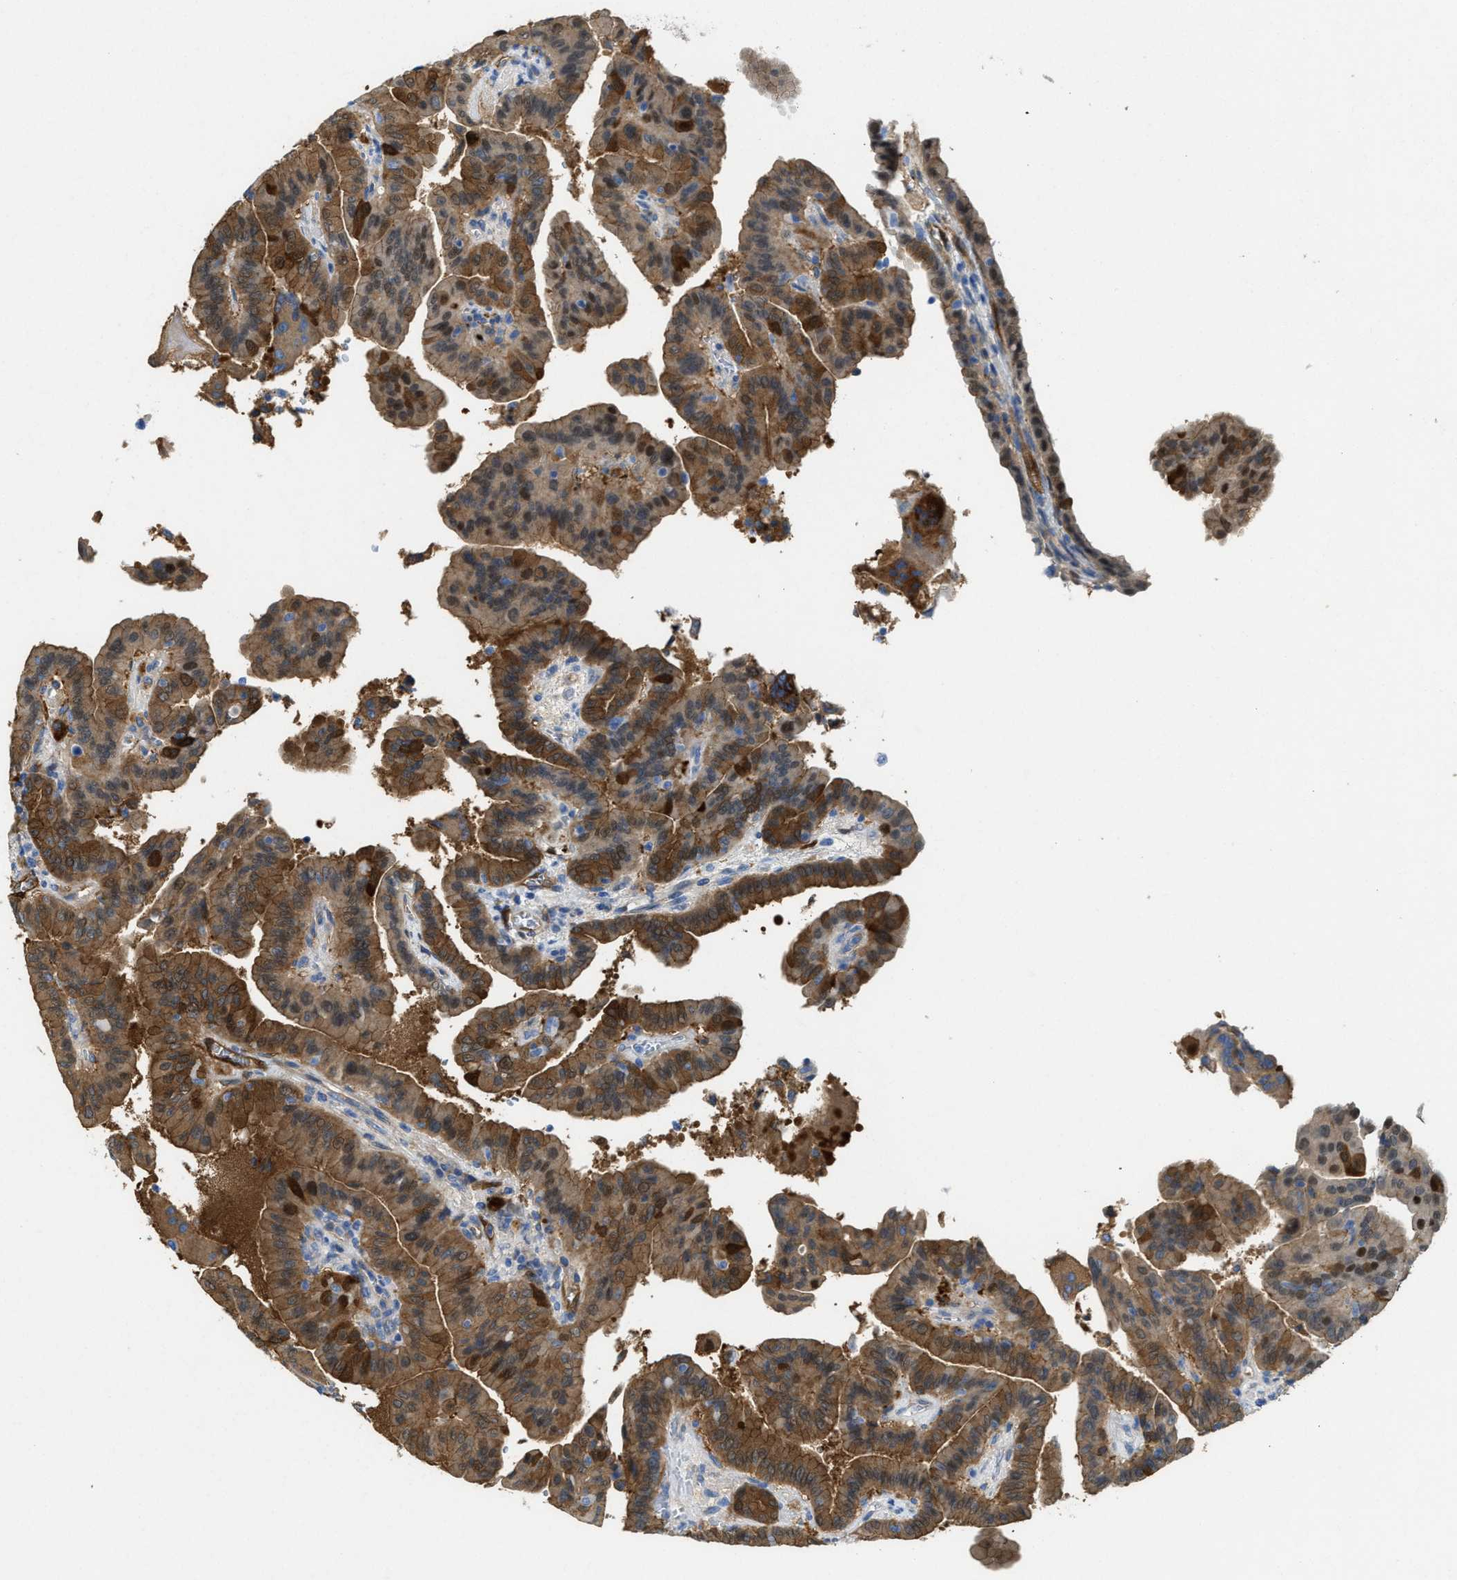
{"staining": {"intensity": "moderate", "quantity": ">75%", "location": "cytoplasmic/membranous"}, "tissue": "thyroid cancer", "cell_type": "Tumor cells", "image_type": "cancer", "snomed": [{"axis": "morphology", "description": "Papillary adenocarcinoma, NOS"}, {"axis": "topography", "description": "Thyroid gland"}], "caption": "Protein staining reveals moderate cytoplasmic/membranous staining in about >75% of tumor cells in thyroid papillary adenocarcinoma. Nuclei are stained in blue.", "gene": "ASS1", "patient": {"sex": "male", "age": 33}}